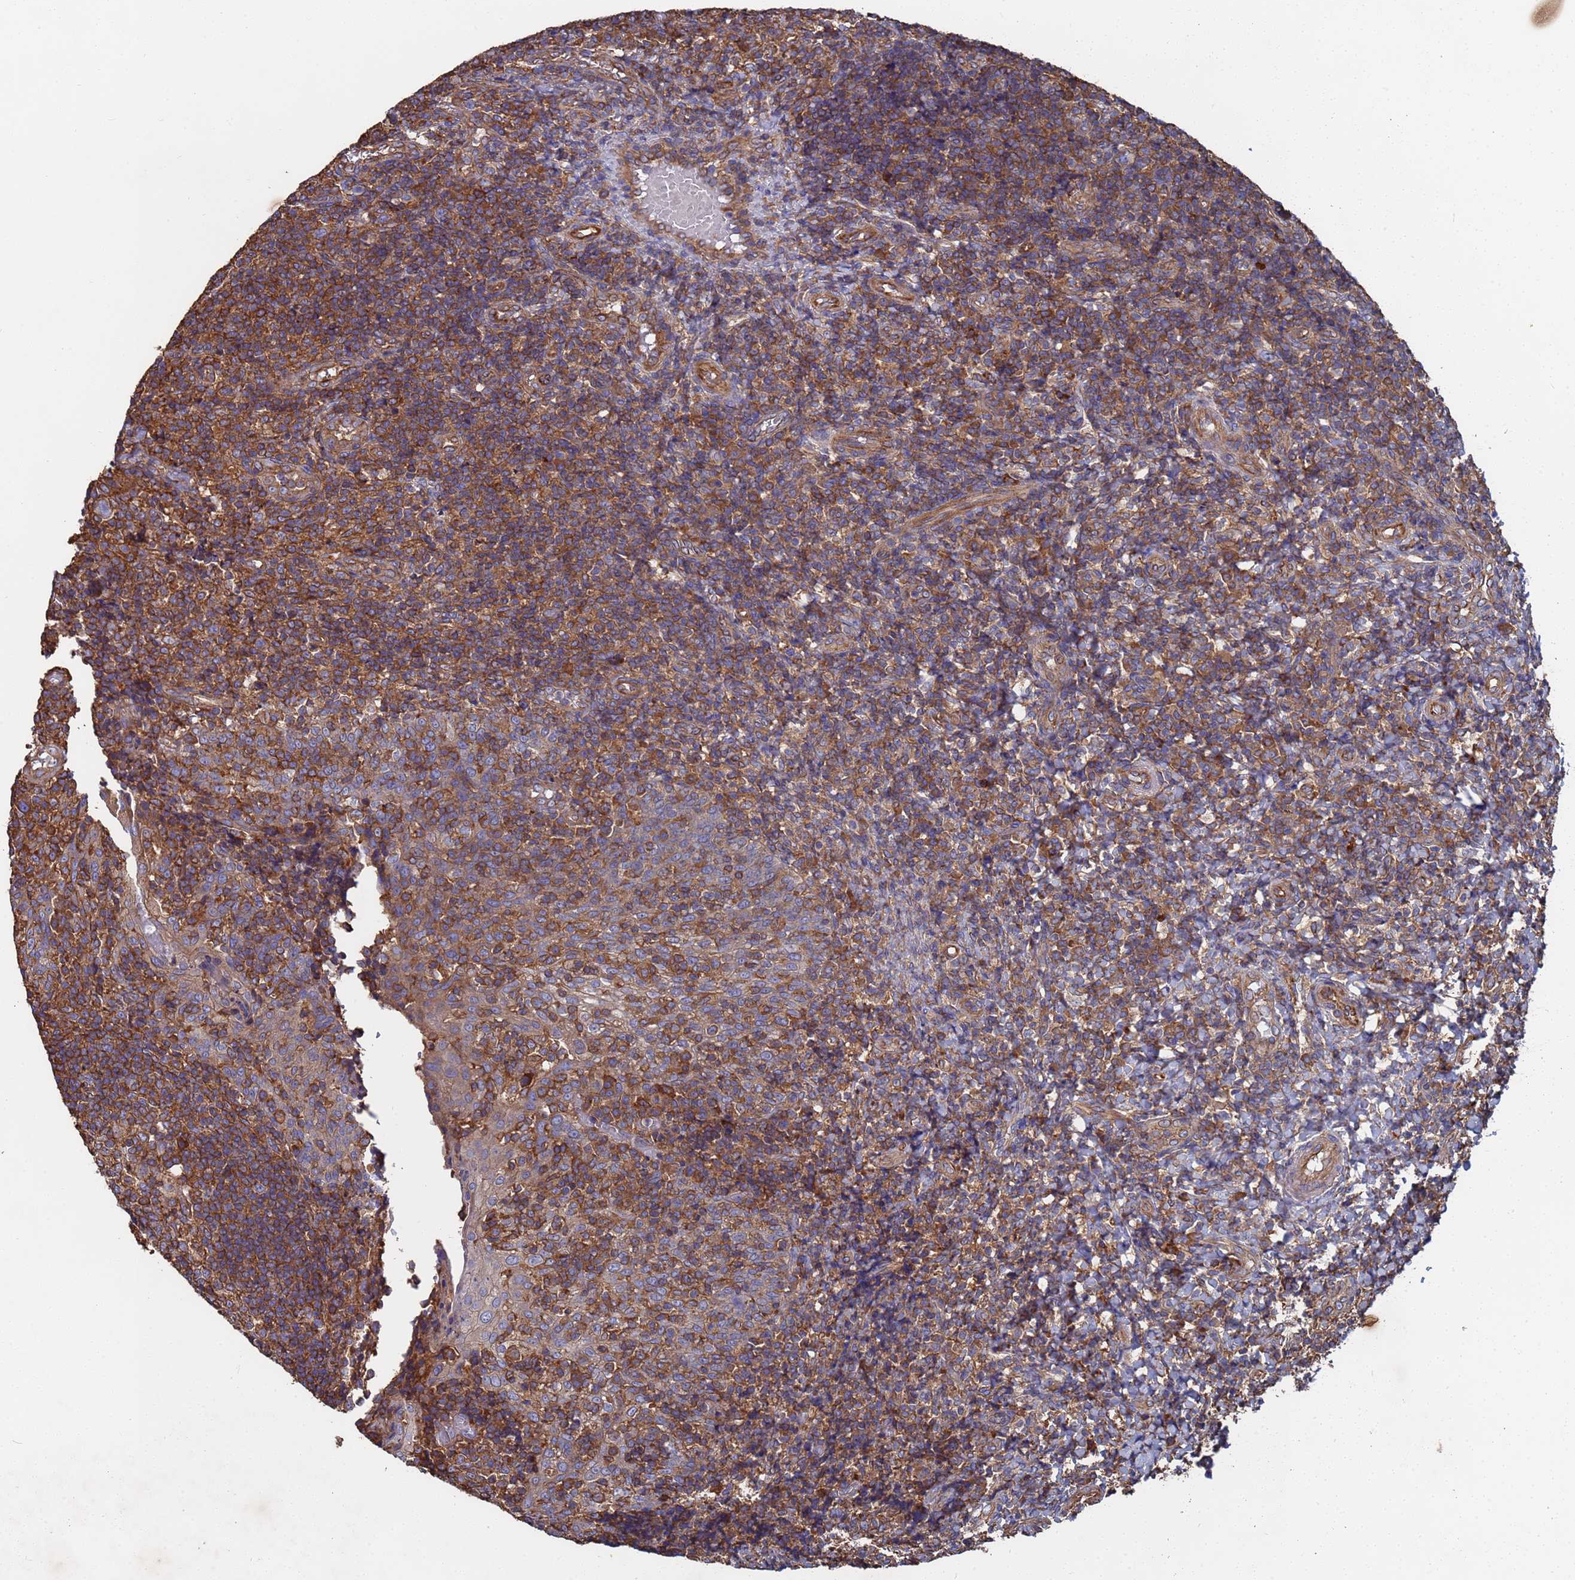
{"staining": {"intensity": "moderate", "quantity": "25%-75%", "location": "cytoplasmic/membranous"}, "tissue": "tonsil", "cell_type": "Germinal center cells", "image_type": "normal", "snomed": [{"axis": "morphology", "description": "Normal tissue, NOS"}, {"axis": "topography", "description": "Tonsil"}], "caption": "Germinal center cells show medium levels of moderate cytoplasmic/membranous positivity in about 25%-75% of cells in normal human tonsil. (Stains: DAB in brown, nuclei in blue, Microscopy: brightfield microscopy at high magnification).", "gene": "PYCR1", "patient": {"sex": "female", "age": 19}}